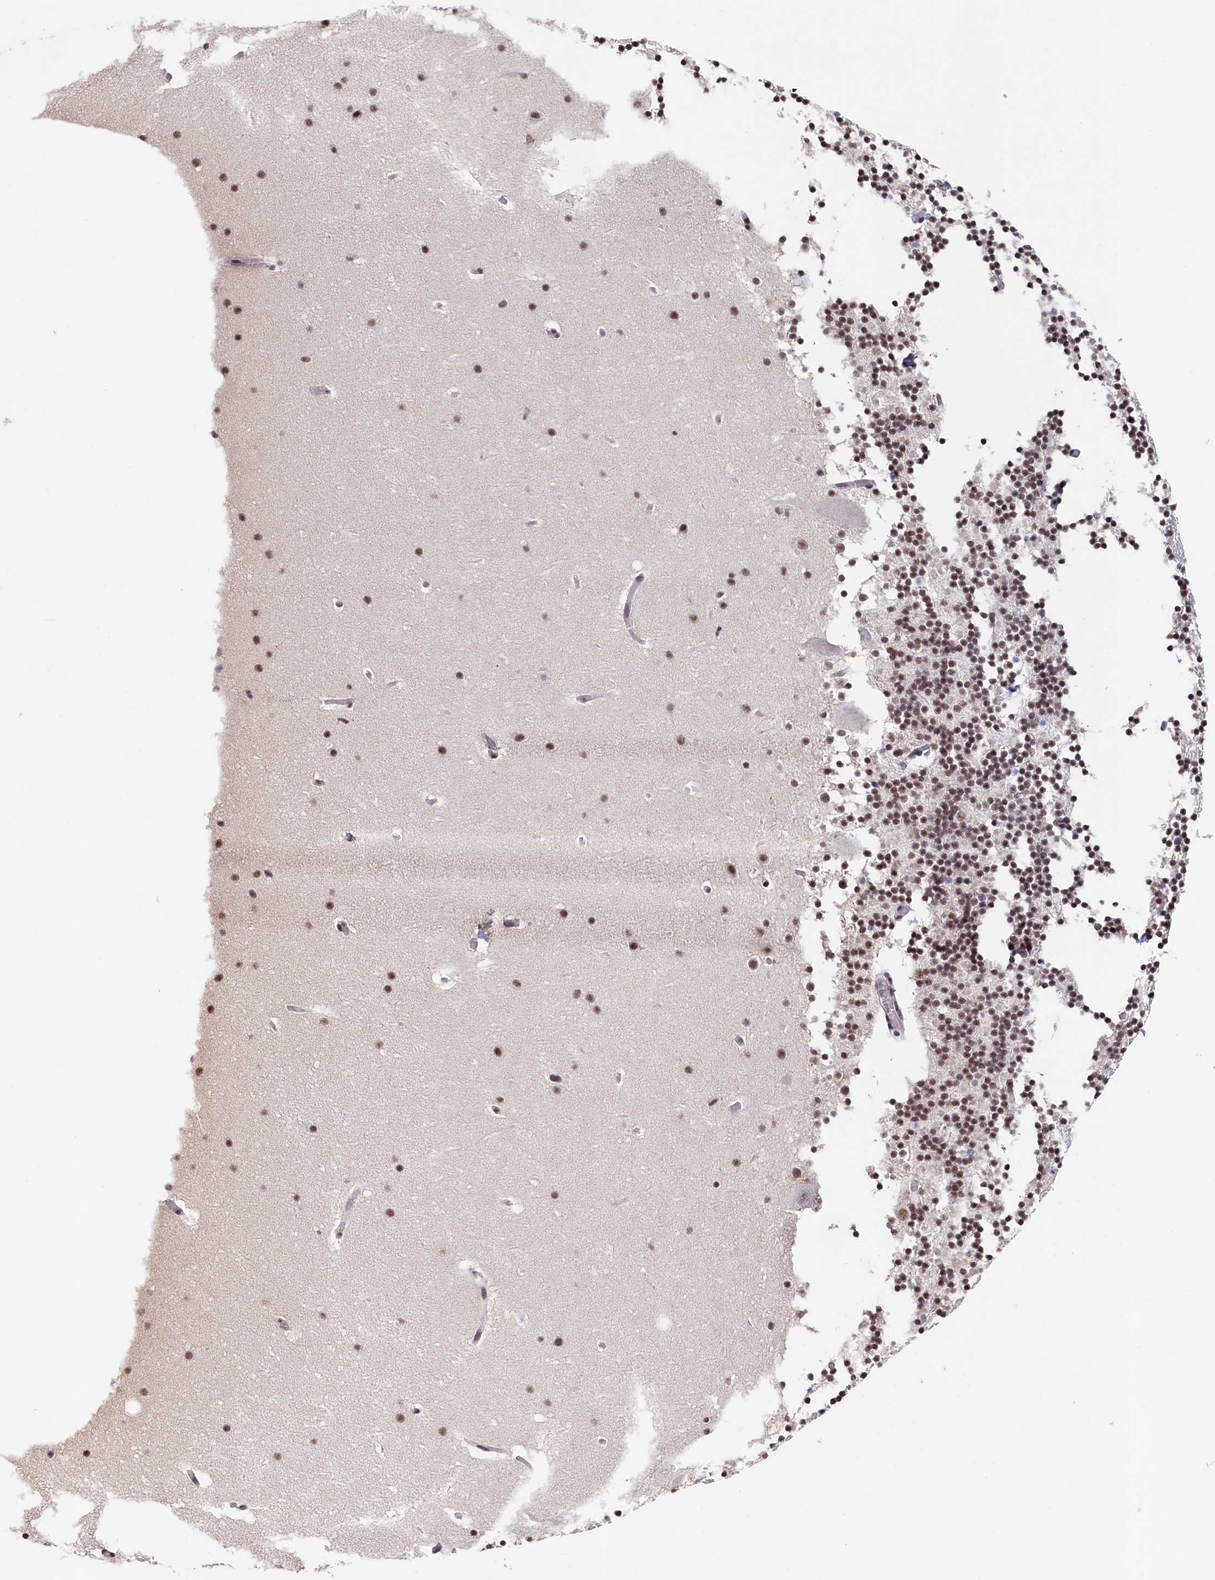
{"staining": {"intensity": "moderate", "quantity": "<25%", "location": "nuclear"}, "tissue": "cerebellum", "cell_type": "Cells in granular layer", "image_type": "normal", "snomed": [{"axis": "morphology", "description": "Normal tissue, NOS"}, {"axis": "topography", "description": "Cerebellum"}], "caption": "Protein expression analysis of benign human cerebellum reveals moderate nuclear positivity in approximately <25% of cells in granular layer. Nuclei are stained in blue.", "gene": "MOSPD3", "patient": {"sex": "male", "age": 57}}